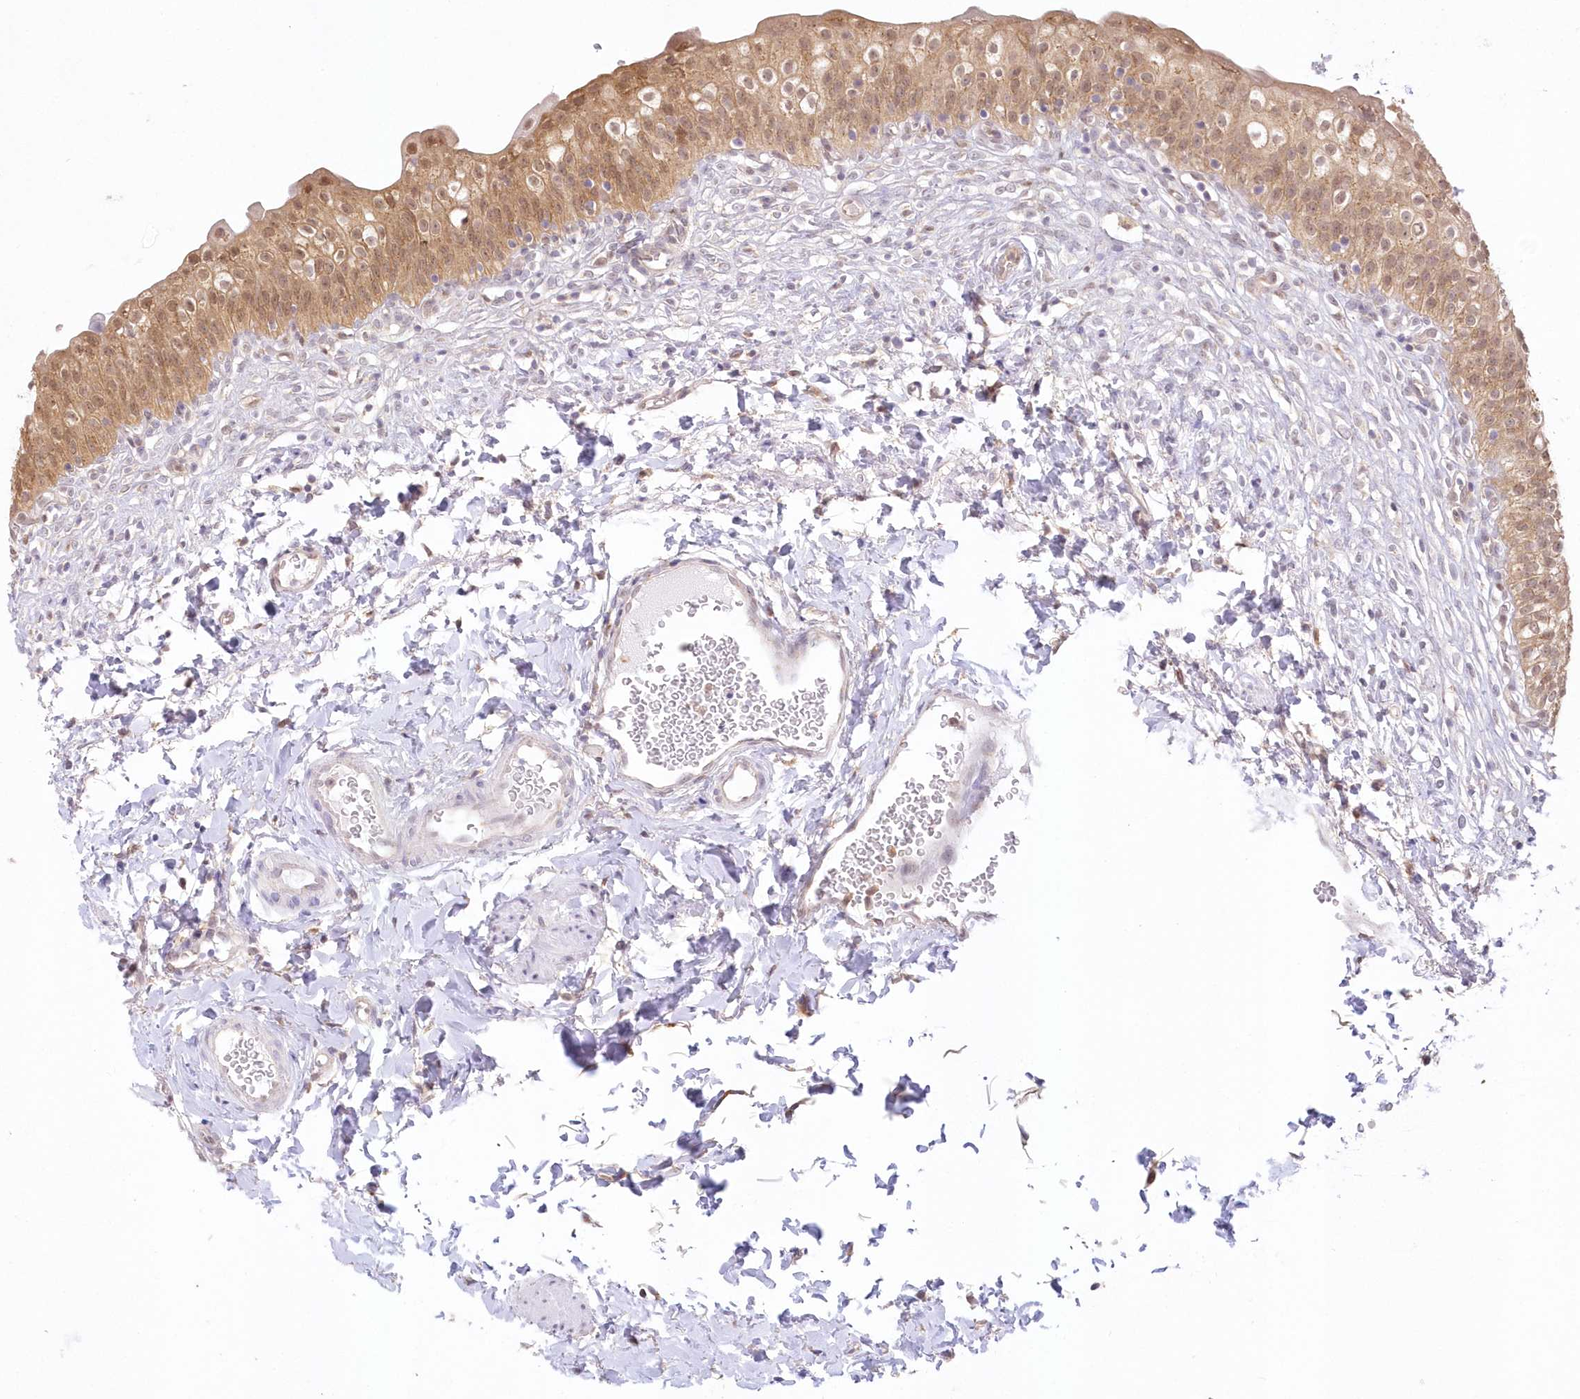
{"staining": {"intensity": "moderate", "quantity": ">75%", "location": "cytoplasmic/membranous,nuclear"}, "tissue": "urinary bladder", "cell_type": "Urothelial cells", "image_type": "normal", "snomed": [{"axis": "morphology", "description": "Normal tissue, NOS"}, {"axis": "topography", "description": "Urinary bladder"}], "caption": "This is an image of IHC staining of unremarkable urinary bladder, which shows moderate staining in the cytoplasmic/membranous,nuclear of urothelial cells.", "gene": "RNPEP", "patient": {"sex": "male", "age": 55}}